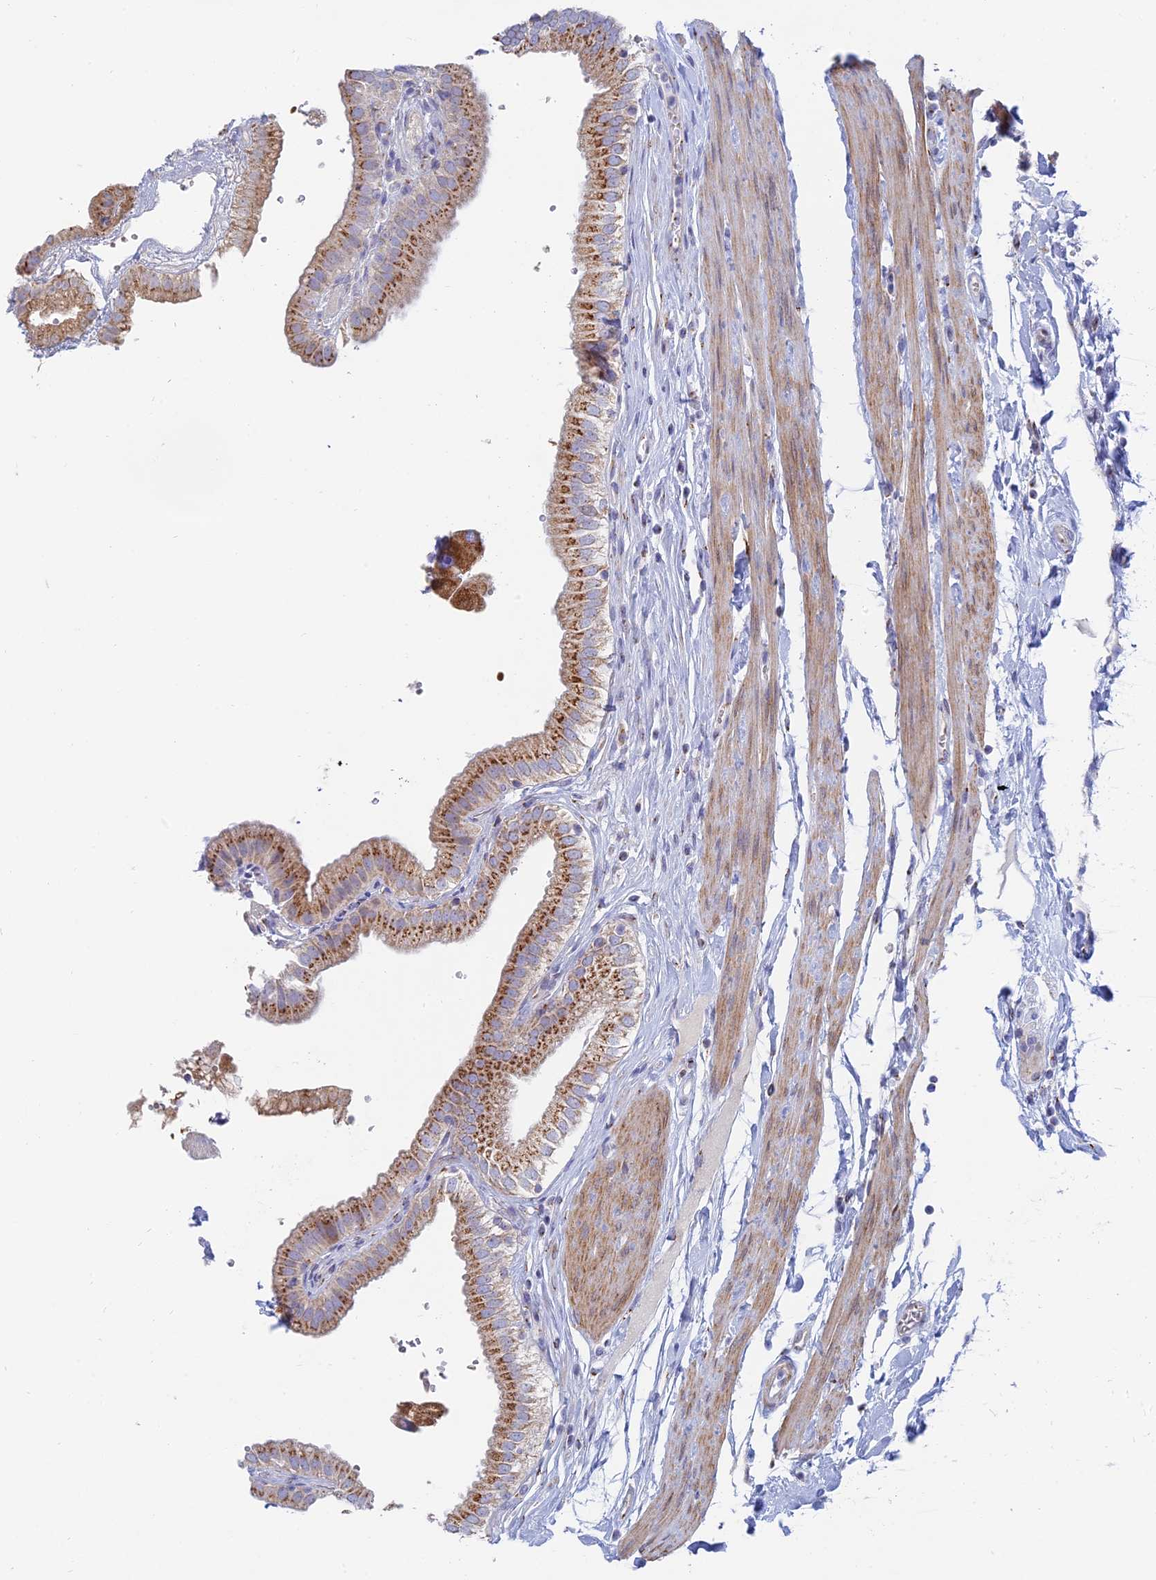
{"staining": {"intensity": "moderate", "quantity": ">75%", "location": "cytoplasmic/membranous"}, "tissue": "gallbladder", "cell_type": "Glandular cells", "image_type": "normal", "snomed": [{"axis": "morphology", "description": "Normal tissue, NOS"}, {"axis": "topography", "description": "Gallbladder"}], "caption": "Immunohistochemical staining of normal human gallbladder reveals moderate cytoplasmic/membranous protein positivity in about >75% of glandular cells. (Stains: DAB in brown, nuclei in blue, Microscopy: brightfield microscopy at high magnification).", "gene": "ENSG00000267561", "patient": {"sex": "female", "age": 61}}